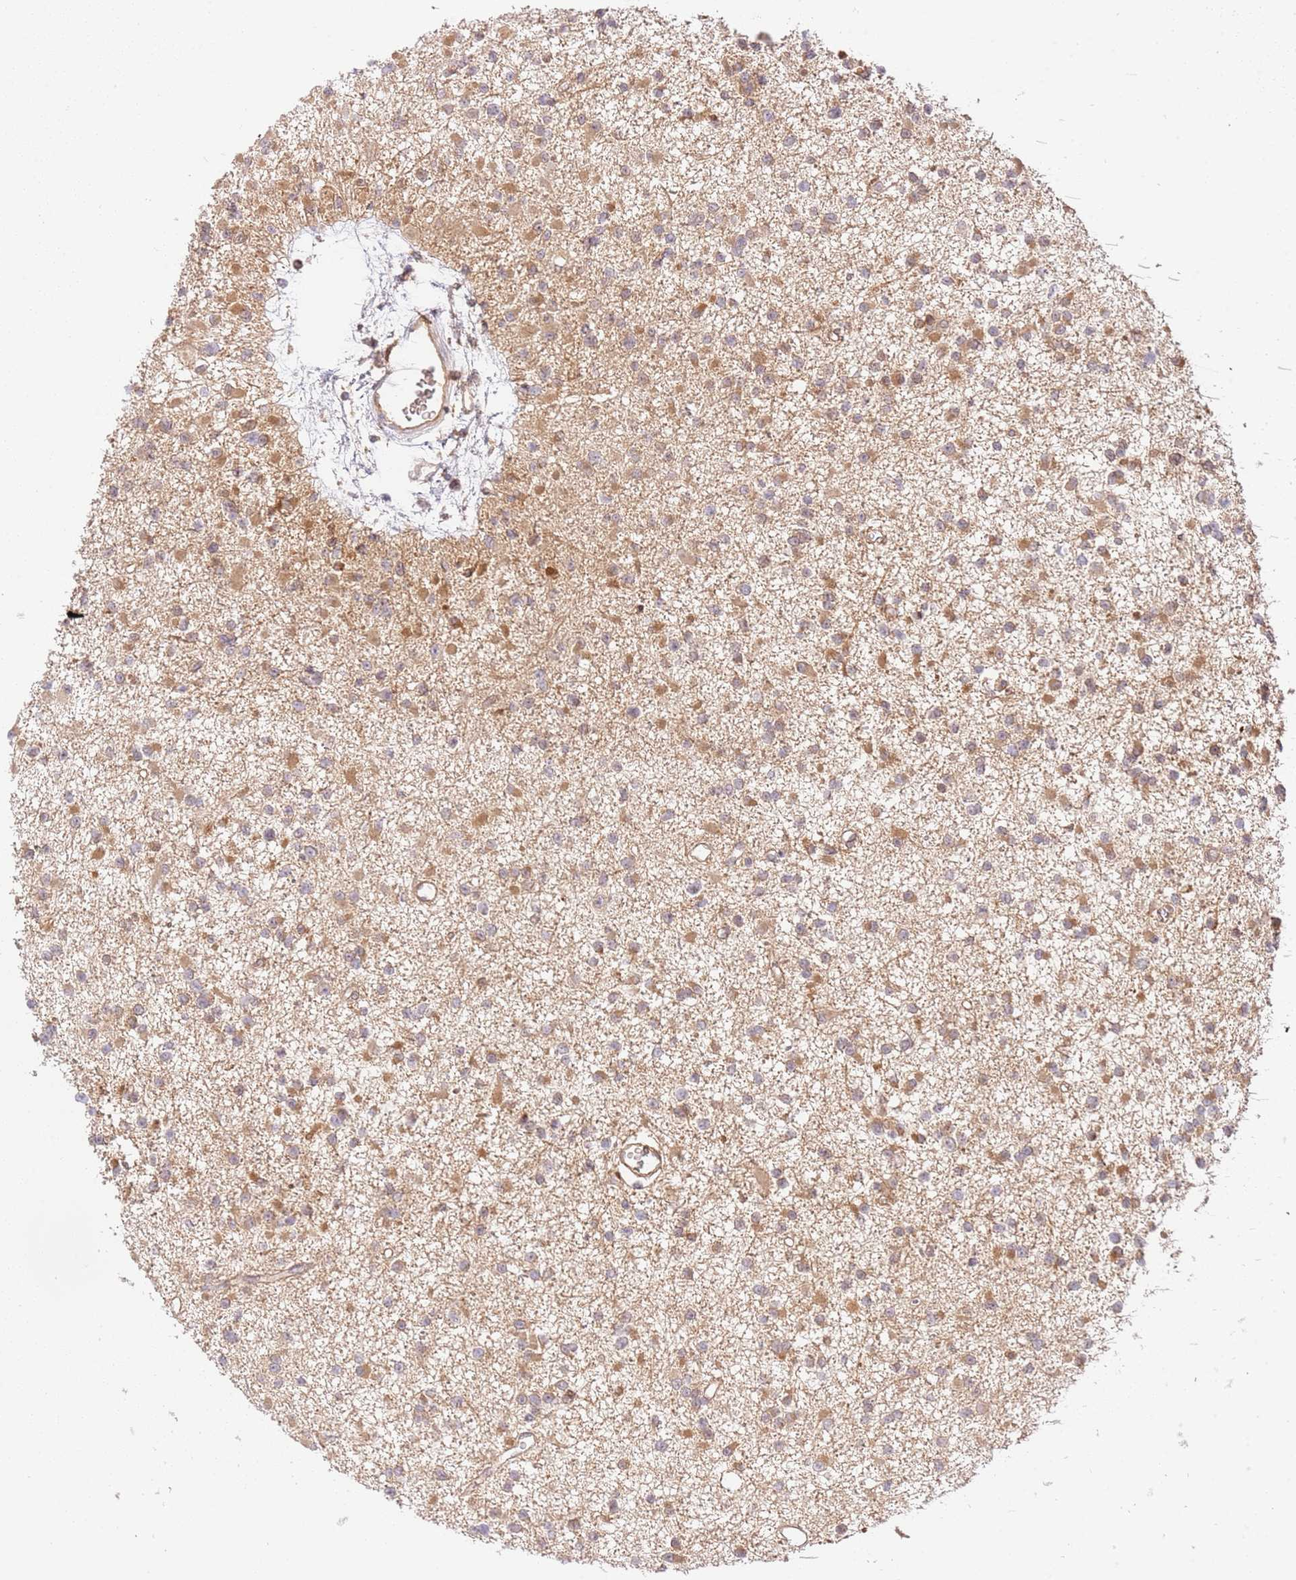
{"staining": {"intensity": "moderate", "quantity": "25%-75%", "location": "cytoplasmic/membranous"}, "tissue": "glioma", "cell_type": "Tumor cells", "image_type": "cancer", "snomed": [{"axis": "morphology", "description": "Glioma, malignant, Low grade"}, {"axis": "topography", "description": "Brain"}], "caption": "Glioma stained for a protein (brown) displays moderate cytoplasmic/membranous positive staining in about 25%-75% of tumor cells.", "gene": "C8G", "patient": {"sex": "female", "age": 22}}